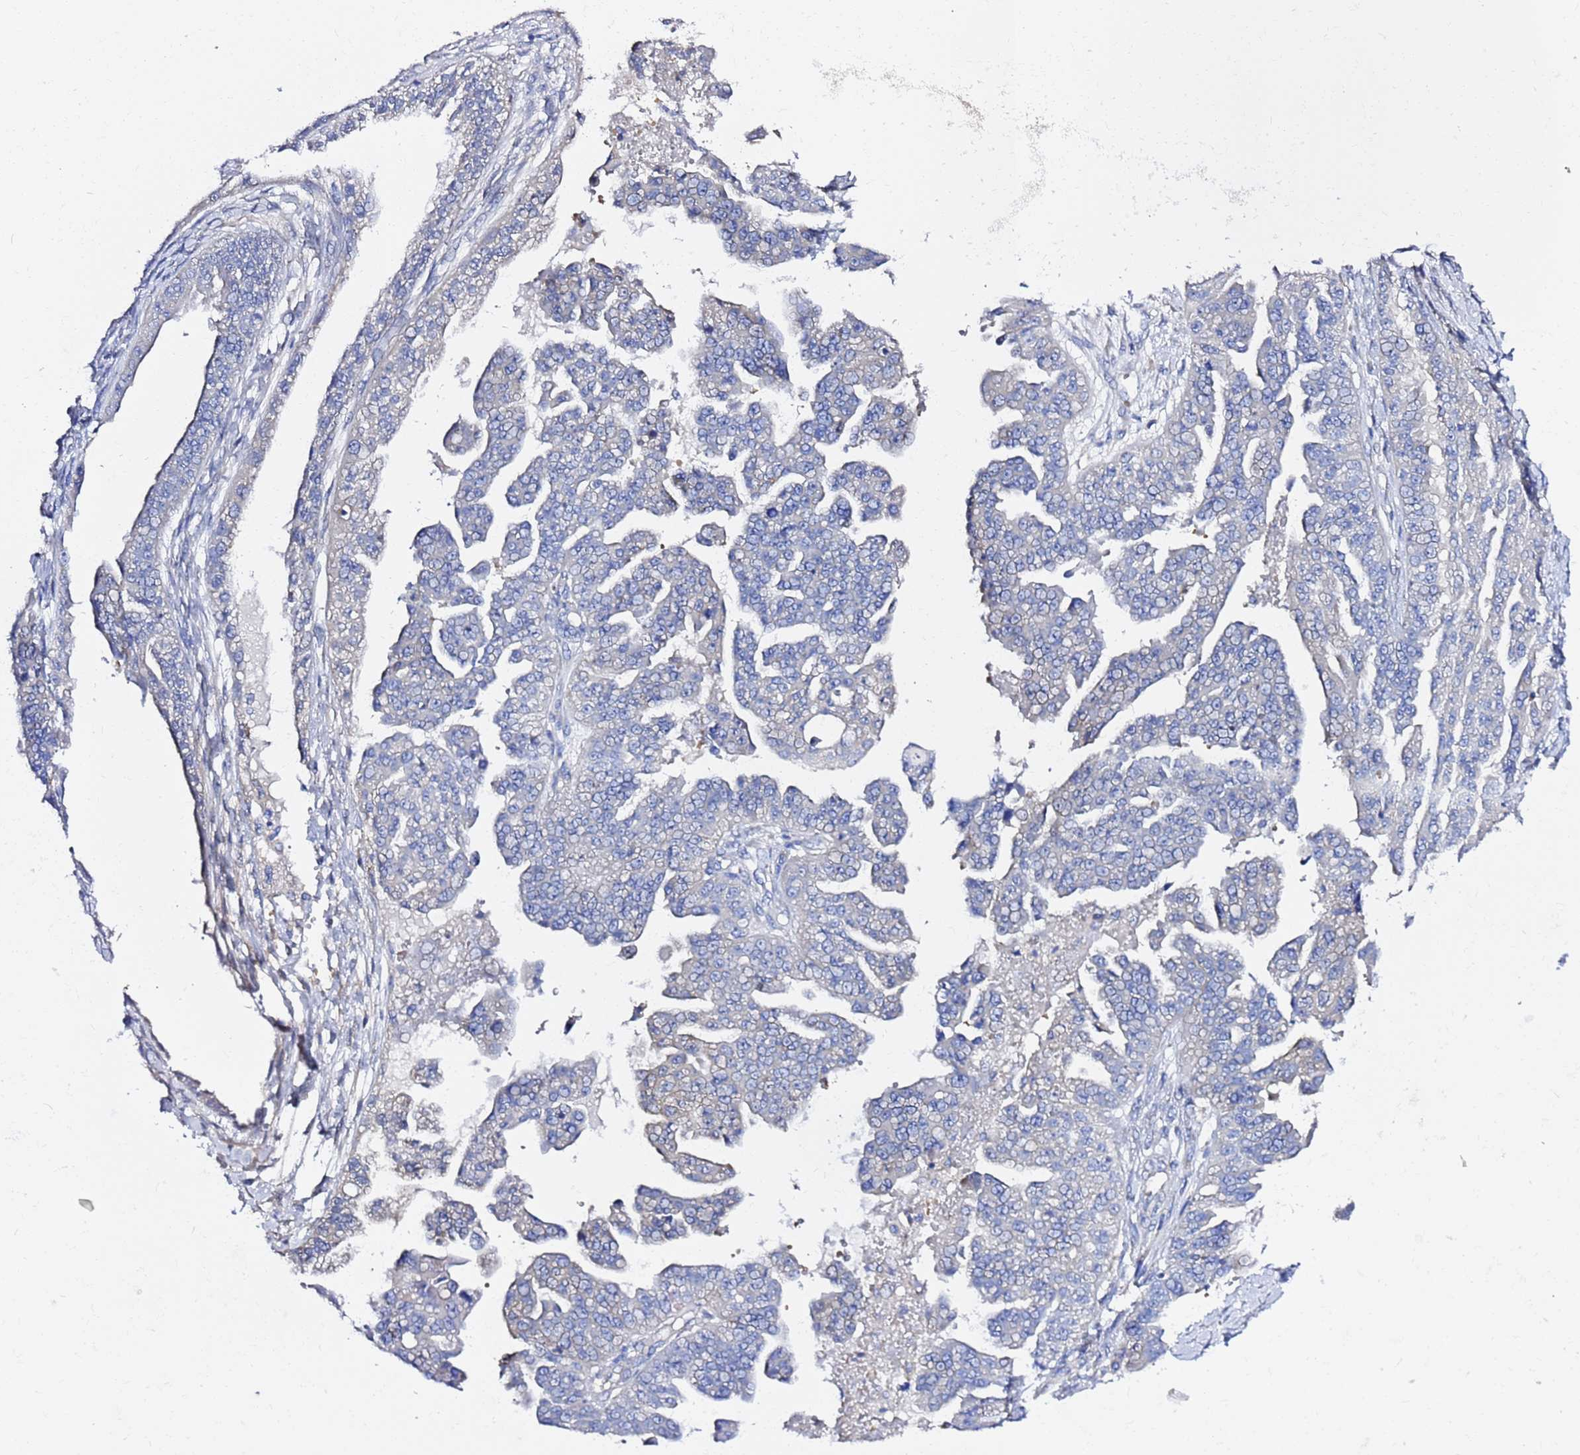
{"staining": {"intensity": "negative", "quantity": "none", "location": "none"}, "tissue": "ovarian cancer", "cell_type": "Tumor cells", "image_type": "cancer", "snomed": [{"axis": "morphology", "description": "Cystadenocarcinoma, serous, NOS"}, {"axis": "topography", "description": "Ovary"}], "caption": "Immunohistochemical staining of human serous cystadenocarcinoma (ovarian) reveals no significant staining in tumor cells.", "gene": "USP18", "patient": {"sex": "female", "age": 58}}